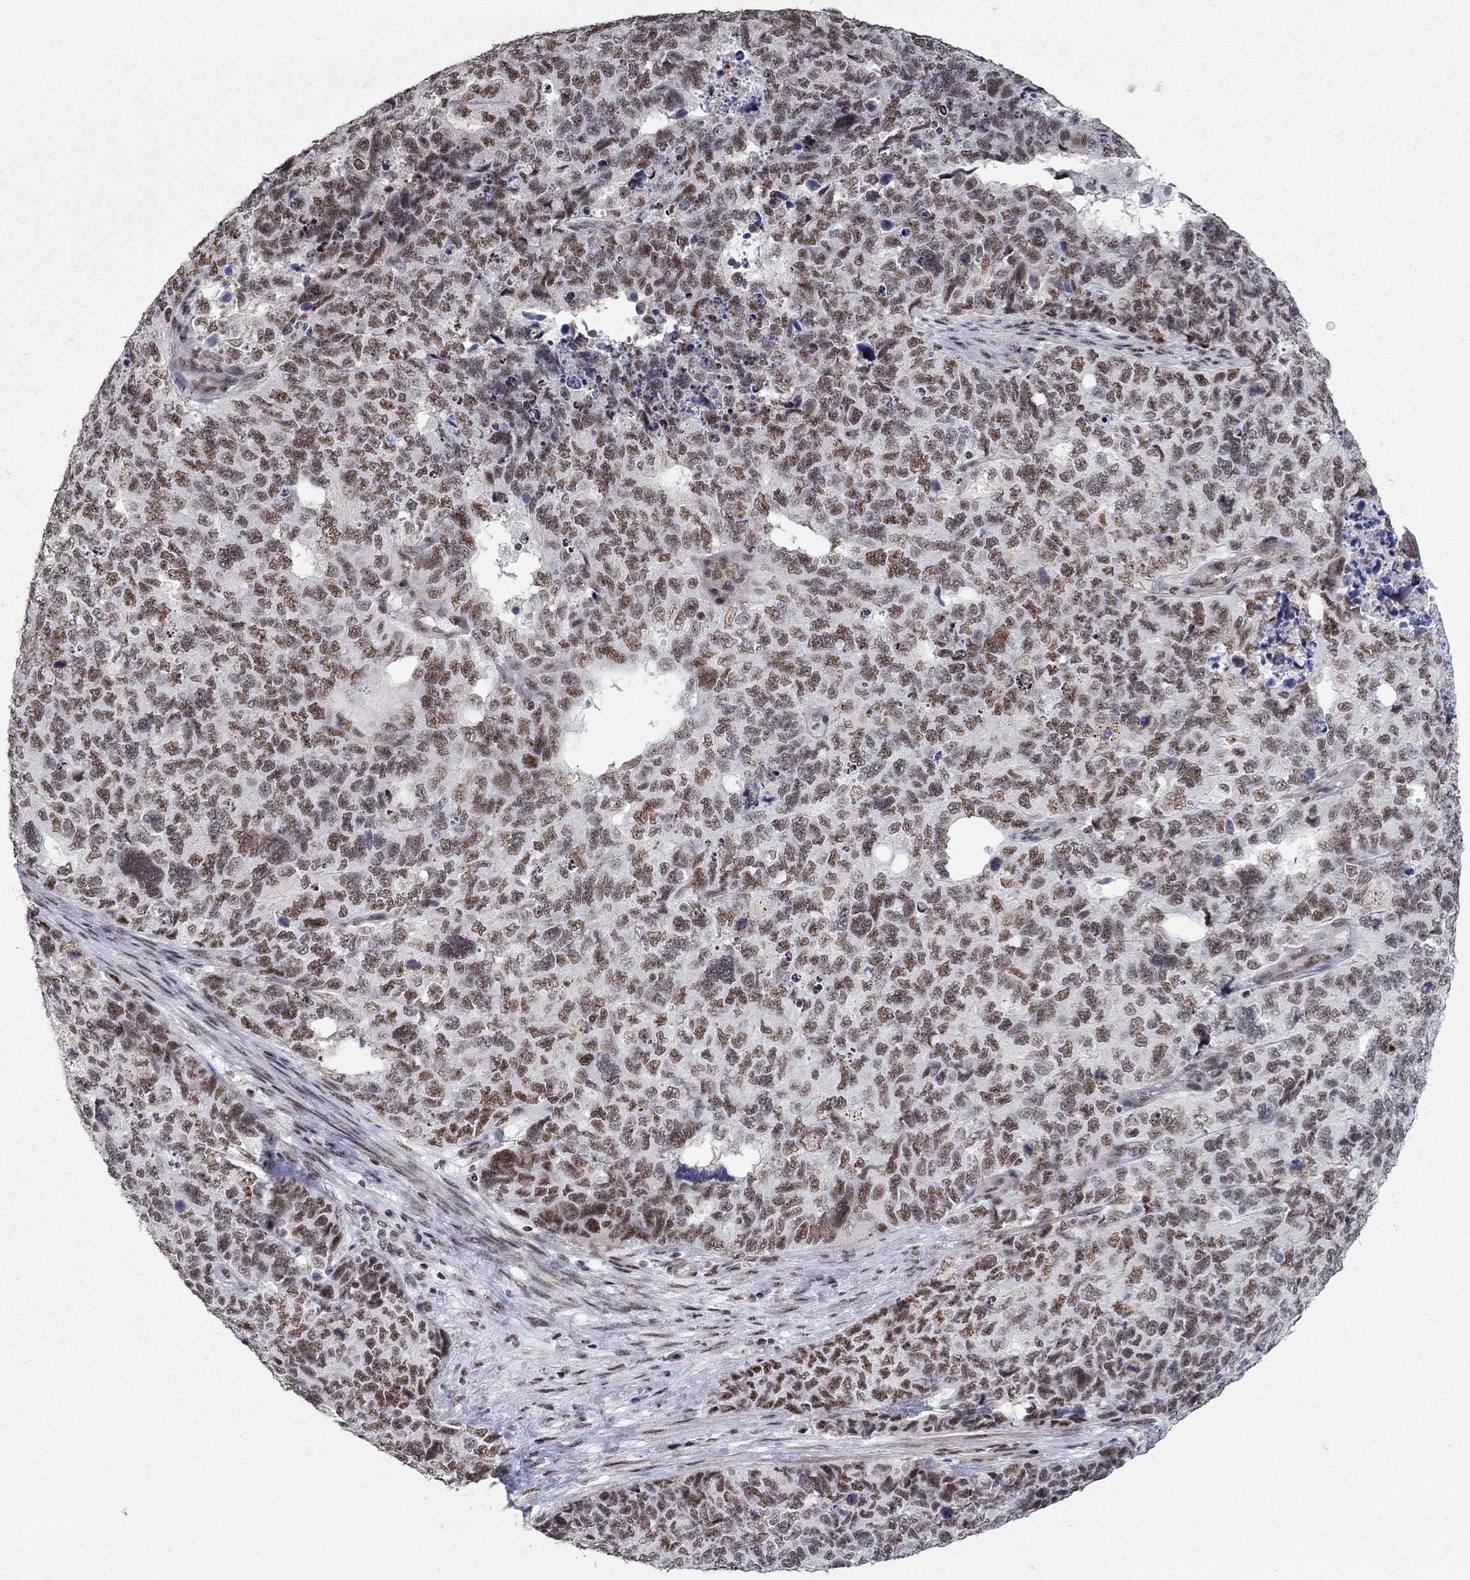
{"staining": {"intensity": "moderate", "quantity": ">75%", "location": "nuclear"}, "tissue": "cervical cancer", "cell_type": "Tumor cells", "image_type": "cancer", "snomed": [{"axis": "morphology", "description": "Squamous cell carcinoma, NOS"}, {"axis": "topography", "description": "Cervix"}], "caption": "Immunohistochemical staining of cervical cancer (squamous cell carcinoma) demonstrates medium levels of moderate nuclear protein staining in about >75% of tumor cells. (Stains: DAB in brown, nuclei in blue, Microscopy: brightfield microscopy at high magnification).", "gene": "PNISR", "patient": {"sex": "female", "age": 63}}